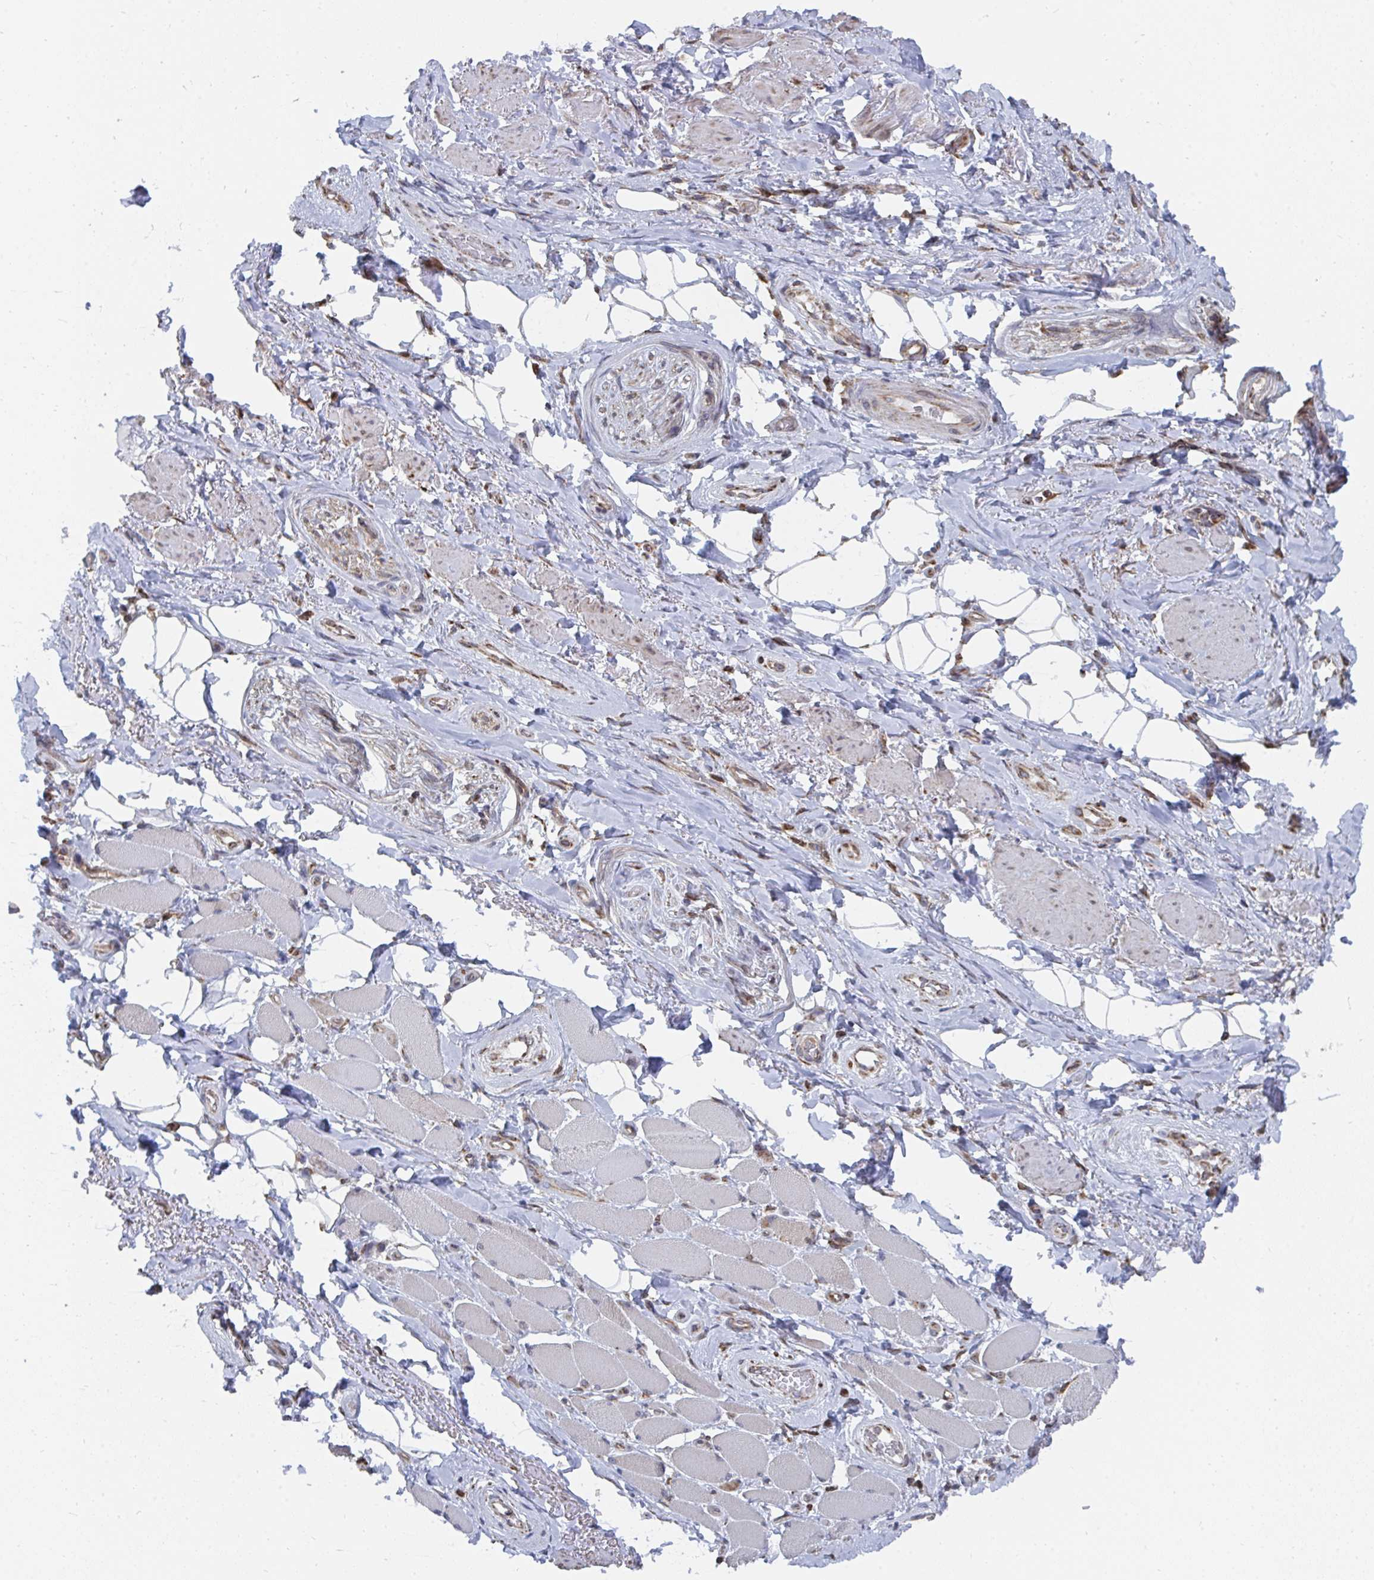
{"staining": {"intensity": "negative", "quantity": "none", "location": "none"}, "tissue": "adipose tissue", "cell_type": "Adipocytes", "image_type": "normal", "snomed": [{"axis": "morphology", "description": "Normal tissue, NOS"}, {"axis": "topography", "description": "Anal"}, {"axis": "topography", "description": "Peripheral nerve tissue"}], "caption": "This micrograph is of benign adipose tissue stained with immunohistochemistry to label a protein in brown with the nuclei are counter-stained blue. There is no positivity in adipocytes. The staining is performed using DAB brown chromogen with nuclei counter-stained in using hematoxylin.", "gene": "ELAVL1", "patient": {"sex": "male", "age": 53}}